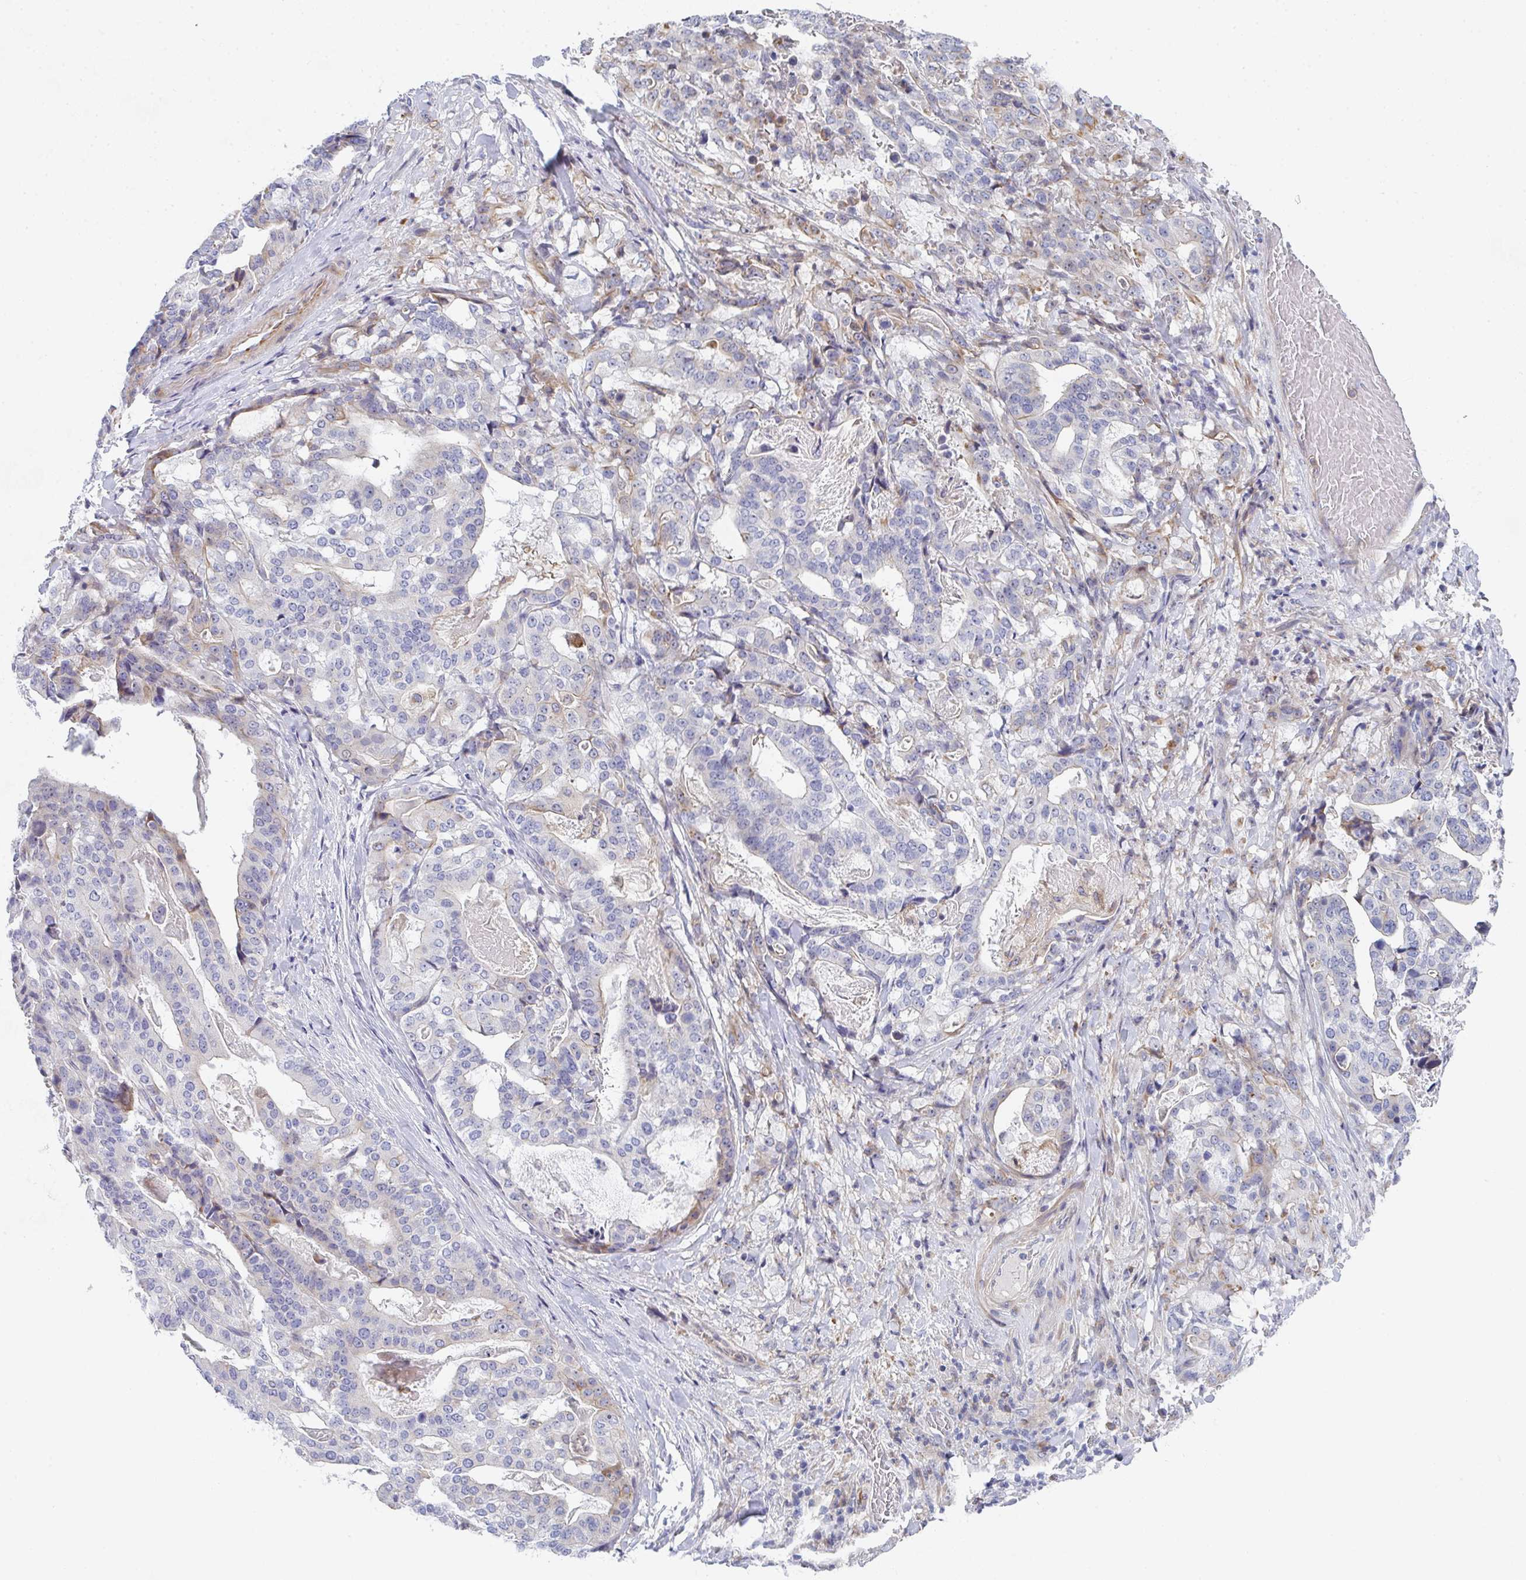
{"staining": {"intensity": "negative", "quantity": "none", "location": "none"}, "tissue": "stomach cancer", "cell_type": "Tumor cells", "image_type": "cancer", "snomed": [{"axis": "morphology", "description": "Adenocarcinoma, NOS"}, {"axis": "topography", "description": "Stomach"}], "caption": "High magnification brightfield microscopy of stomach cancer (adenocarcinoma) stained with DAB (3,3'-diaminobenzidine) (brown) and counterstained with hematoxylin (blue): tumor cells show no significant expression. (Stains: DAB (3,3'-diaminobenzidine) immunohistochemistry (IHC) with hematoxylin counter stain, Microscopy: brightfield microscopy at high magnification).", "gene": "KLHL33", "patient": {"sex": "male", "age": 48}}